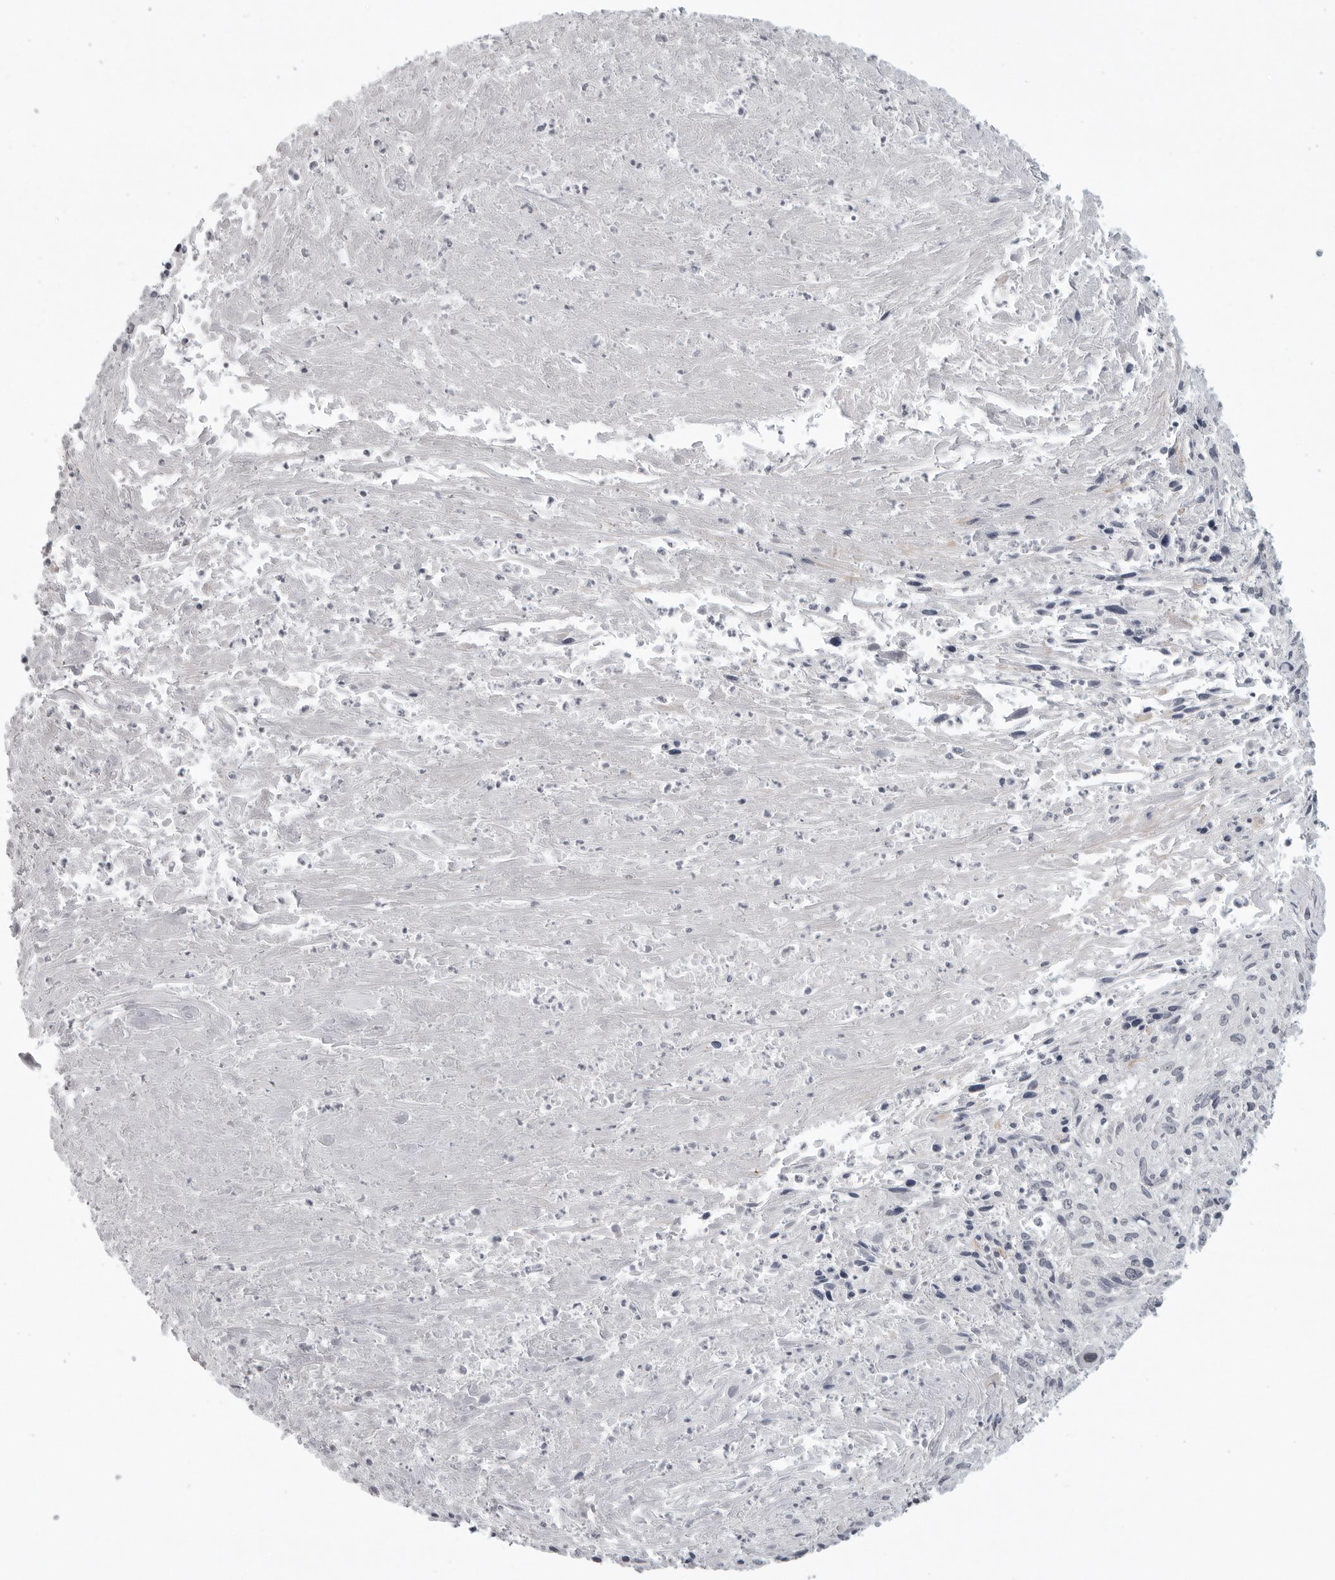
{"staining": {"intensity": "negative", "quantity": "none", "location": "none"}, "tissue": "cervical cancer", "cell_type": "Tumor cells", "image_type": "cancer", "snomed": [{"axis": "morphology", "description": "Squamous cell carcinoma, NOS"}, {"axis": "topography", "description": "Cervix"}], "caption": "Immunohistochemistry histopathology image of neoplastic tissue: cervical cancer (squamous cell carcinoma) stained with DAB (3,3'-diaminobenzidine) displays no significant protein expression in tumor cells. (Immunohistochemistry (ihc), brightfield microscopy, high magnification).", "gene": "TUT4", "patient": {"sex": "female", "age": 51}}